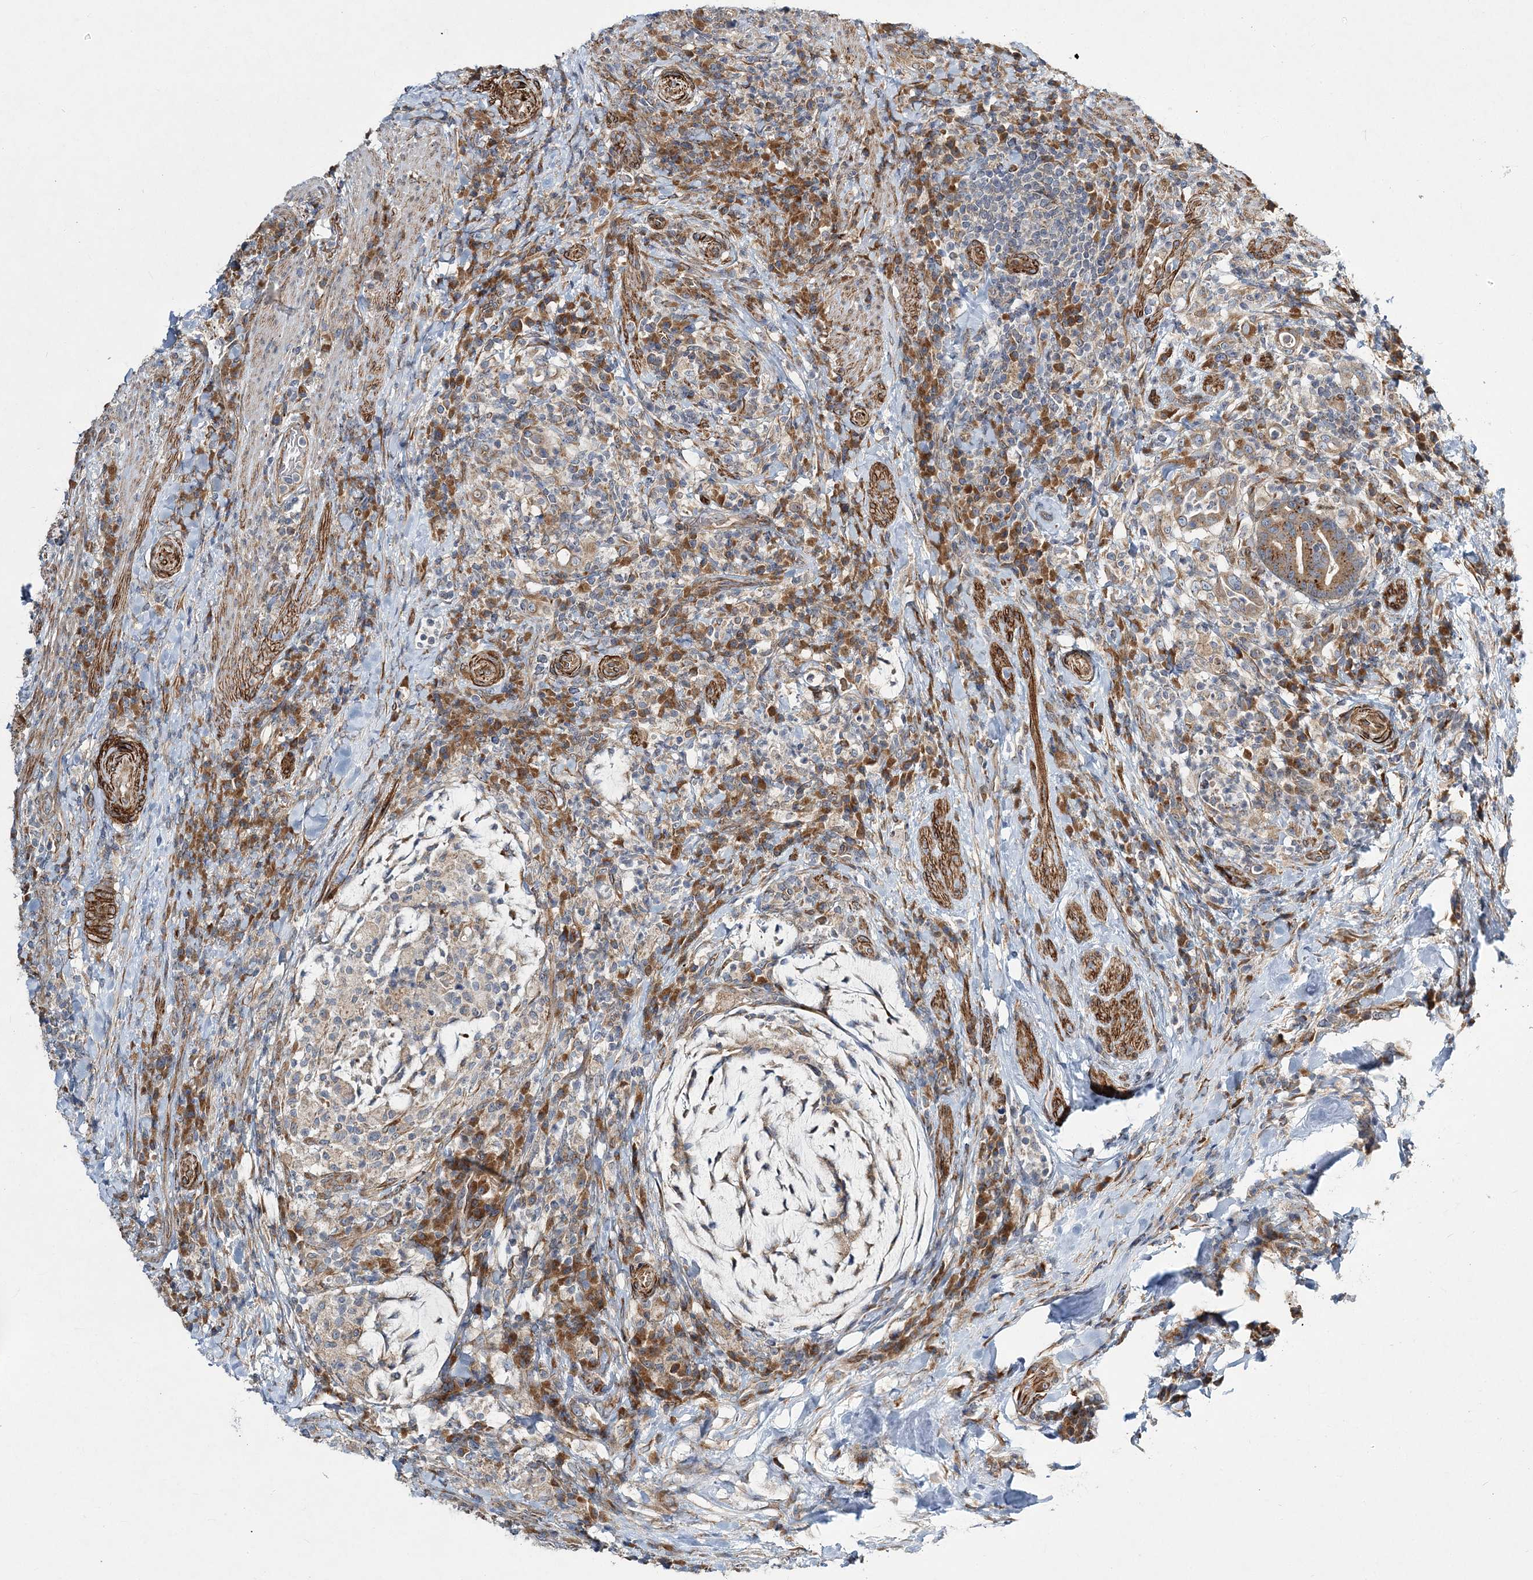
{"staining": {"intensity": "moderate", "quantity": ">75%", "location": "cytoplasmic/membranous"}, "tissue": "colorectal cancer", "cell_type": "Tumor cells", "image_type": "cancer", "snomed": [{"axis": "morphology", "description": "Adenocarcinoma, NOS"}, {"axis": "topography", "description": "Colon"}], "caption": "Colorectal cancer stained for a protein reveals moderate cytoplasmic/membranous positivity in tumor cells. The staining is performed using DAB (3,3'-diaminobenzidine) brown chromogen to label protein expression. The nuclei are counter-stained blue using hematoxylin.", "gene": "NBAS", "patient": {"sex": "female", "age": 66}}